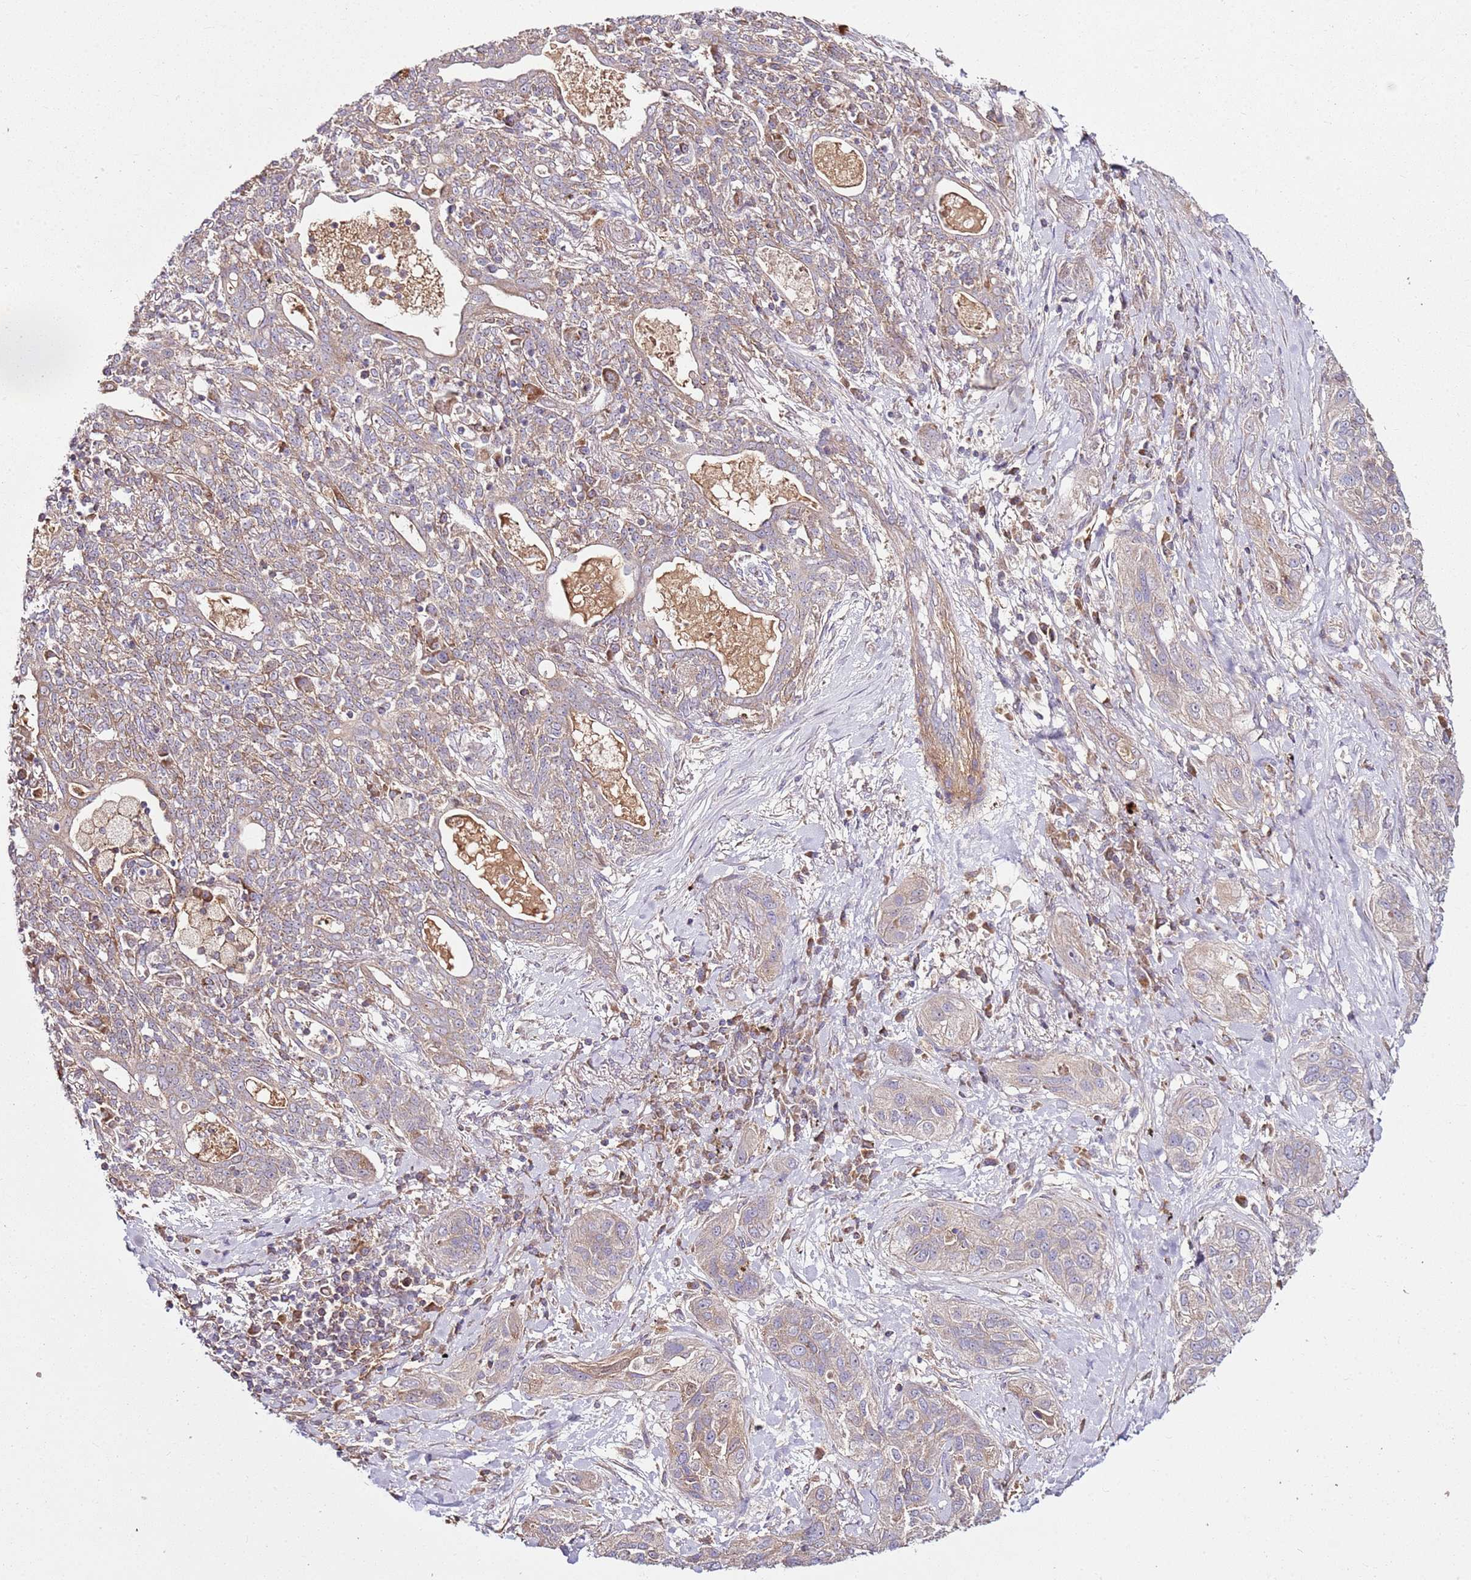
{"staining": {"intensity": "weak", "quantity": "25%-75%", "location": "cytoplasmic/membranous"}, "tissue": "lung cancer", "cell_type": "Tumor cells", "image_type": "cancer", "snomed": [{"axis": "morphology", "description": "Squamous cell carcinoma, NOS"}, {"axis": "topography", "description": "Lung"}], "caption": "Protein staining exhibits weak cytoplasmic/membranous expression in approximately 25%-75% of tumor cells in lung cancer (squamous cell carcinoma).", "gene": "KRTAP21-3", "patient": {"sex": "female", "age": 70}}